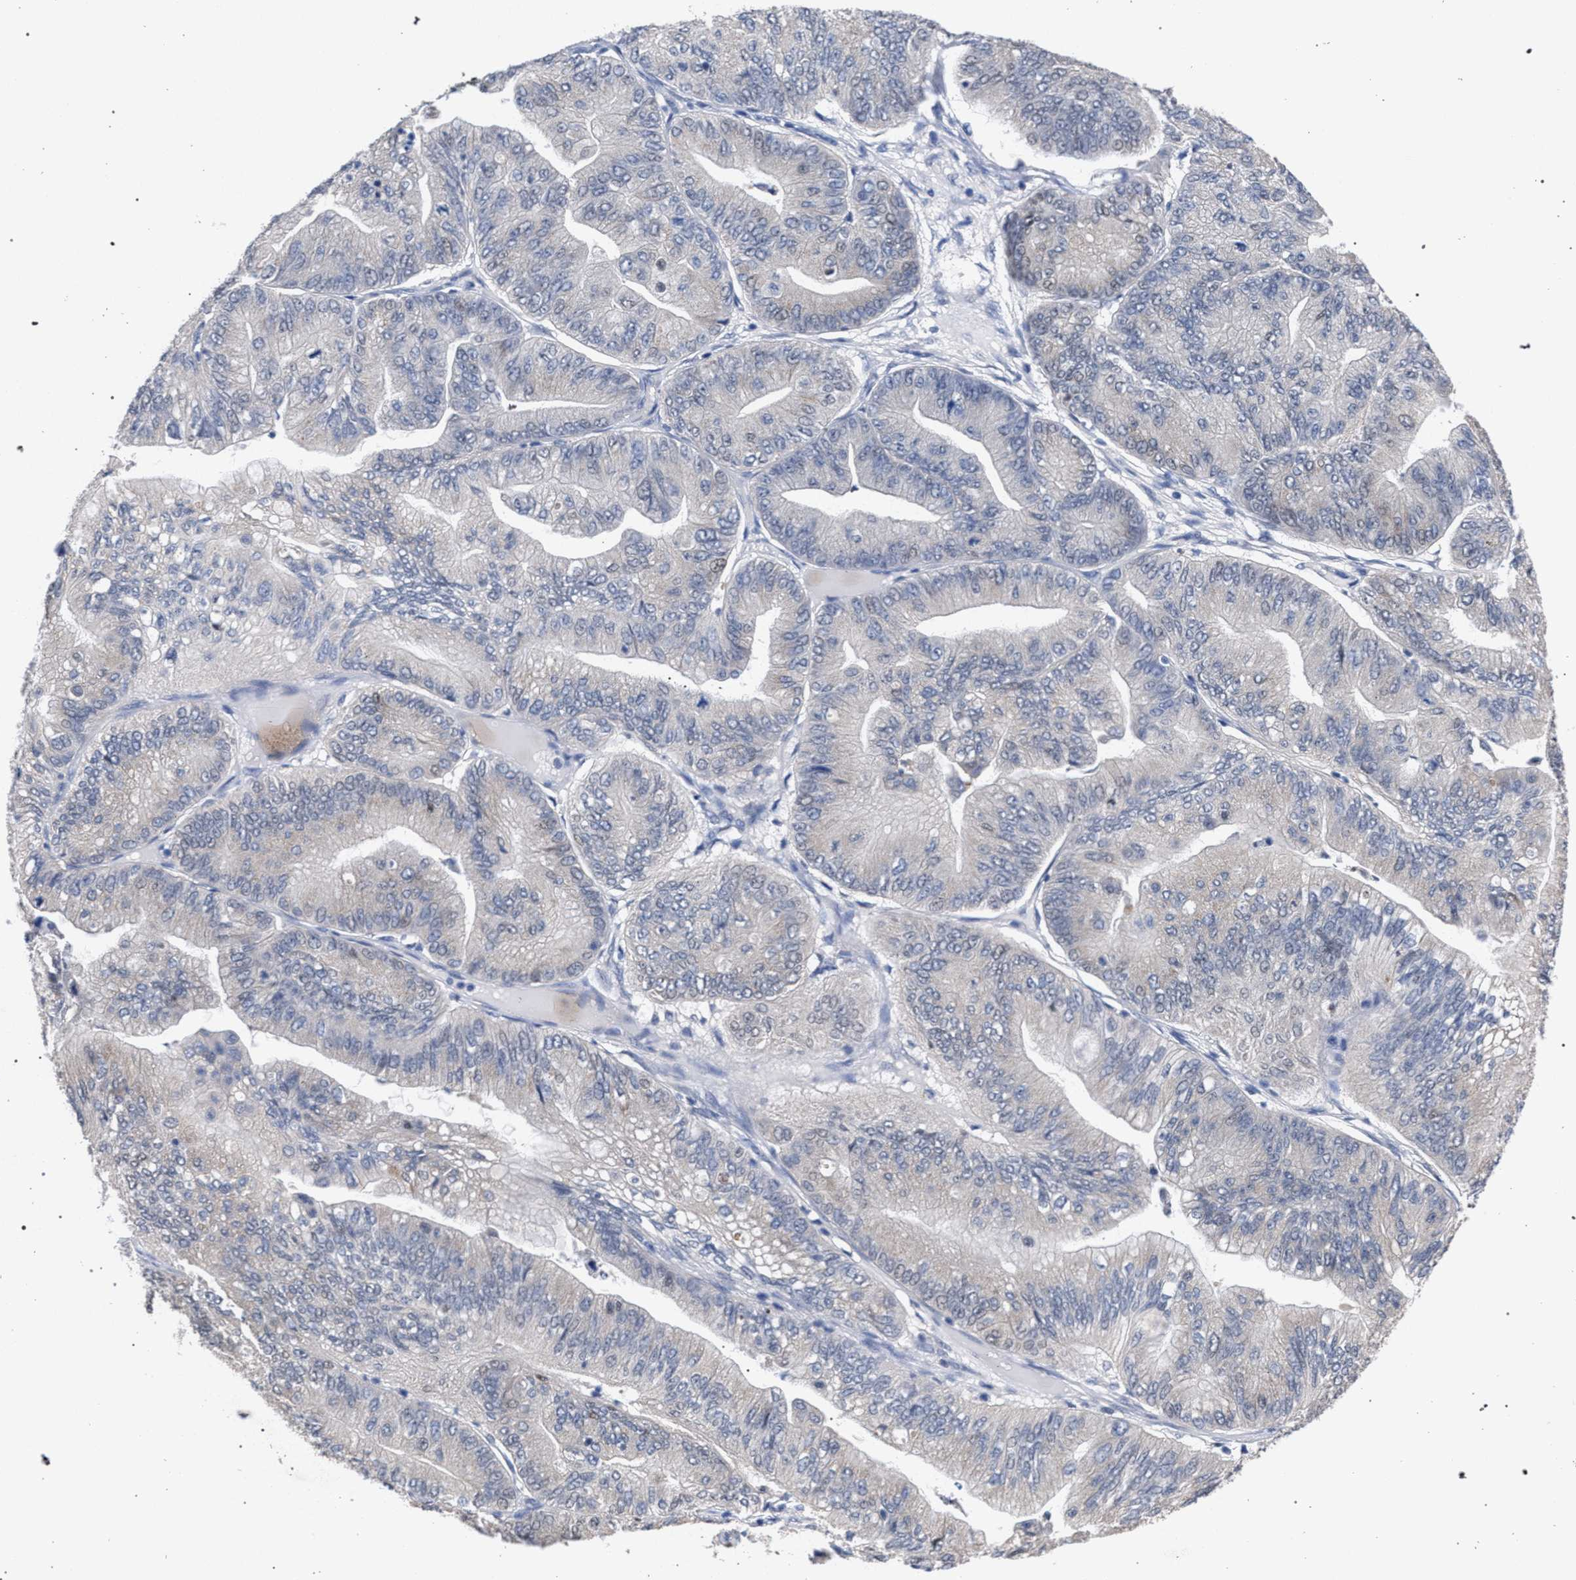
{"staining": {"intensity": "negative", "quantity": "none", "location": "none"}, "tissue": "ovarian cancer", "cell_type": "Tumor cells", "image_type": "cancer", "snomed": [{"axis": "morphology", "description": "Cystadenocarcinoma, mucinous, NOS"}, {"axis": "topography", "description": "Ovary"}], "caption": "The micrograph reveals no staining of tumor cells in ovarian cancer.", "gene": "GOLGA2", "patient": {"sex": "female", "age": 61}}